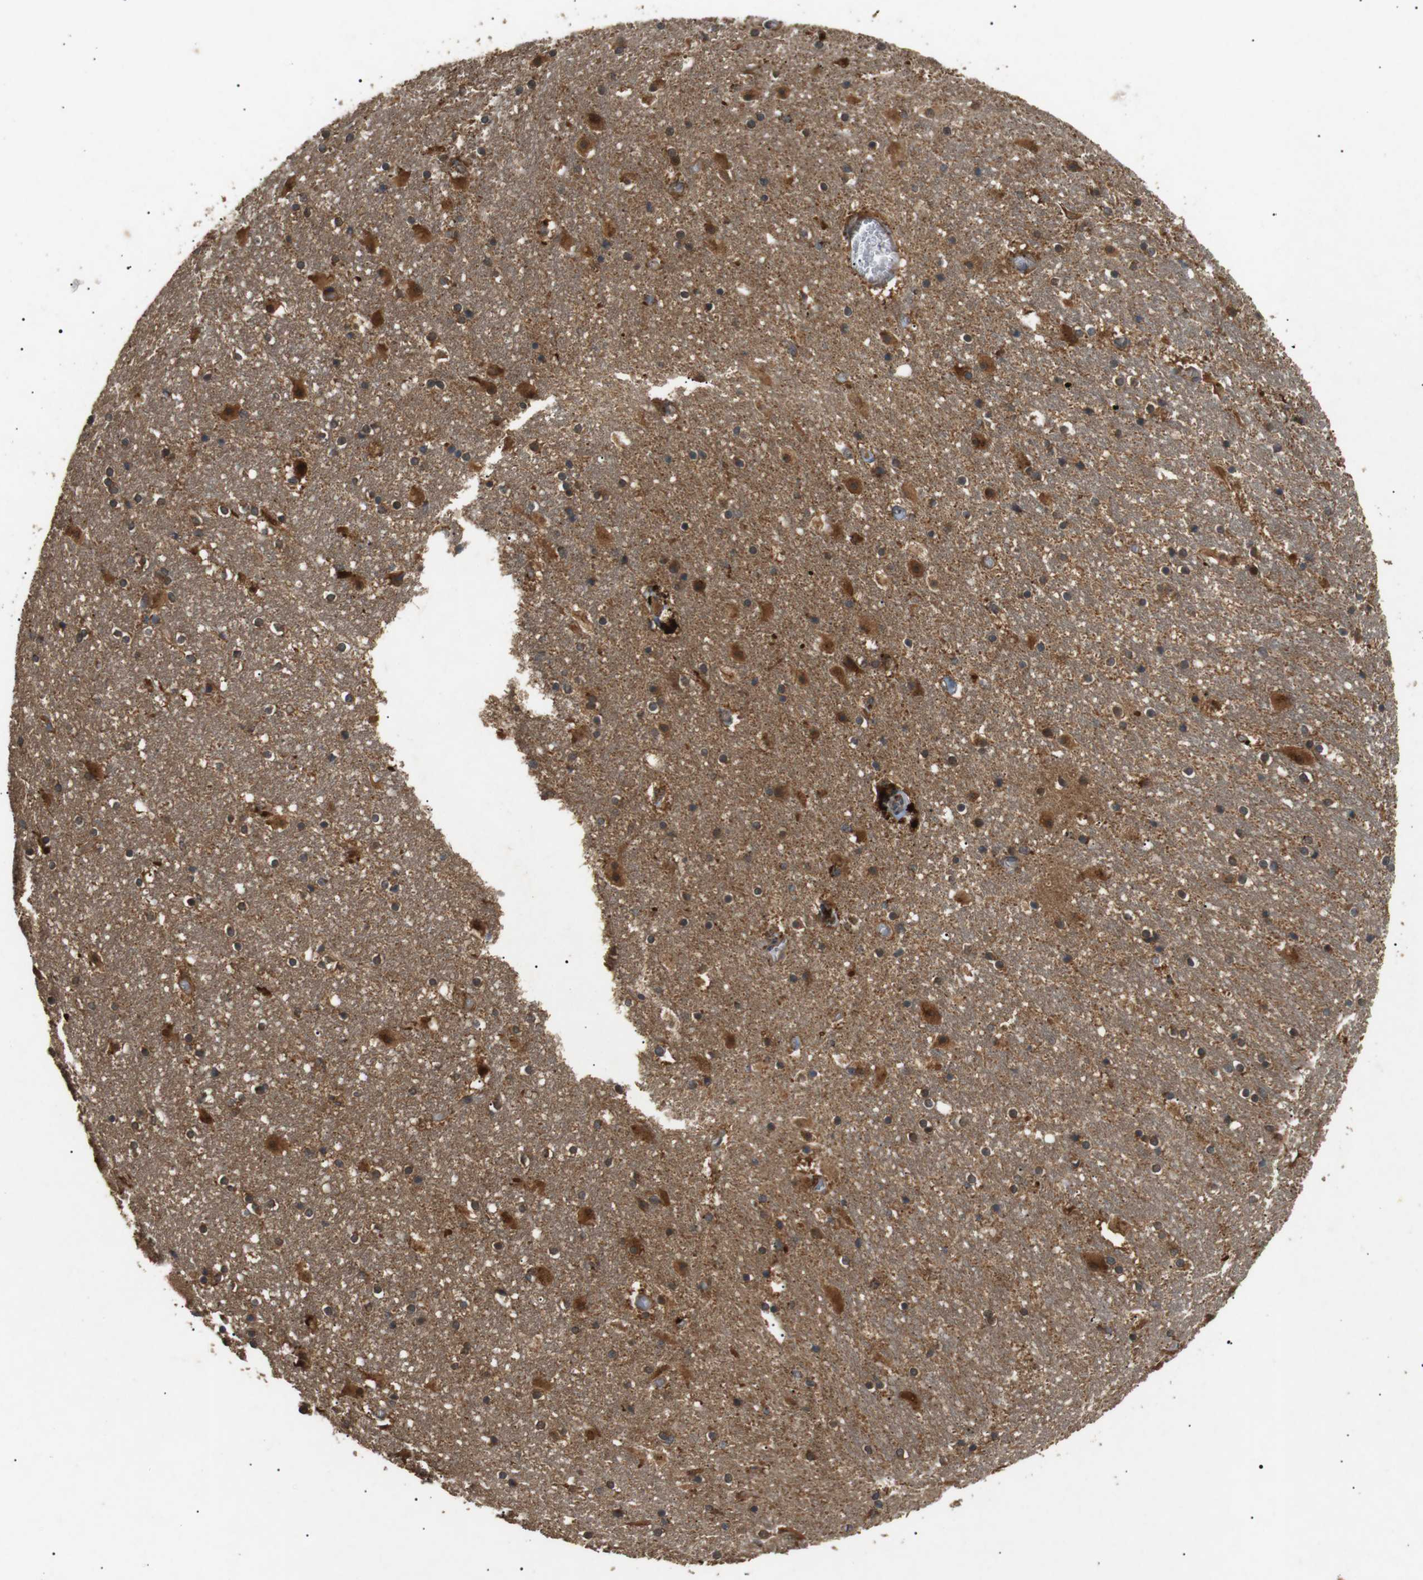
{"staining": {"intensity": "moderate", "quantity": "25%-75%", "location": "cytoplasmic/membranous"}, "tissue": "hippocampus", "cell_type": "Glial cells", "image_type": "normal", "snomed": [{"axis": "morphology", "description": "Normal tissue, NOS"}, {"axis": "topography", "description": "Hippocampus"}], "caption": "Hippocampus stained for a protein (brown) reveals moderate cytoplasmic/membranous positive positivity in about 25%-75% of glial cells.", "gene": "TBC1D15", "patient": {"sex": "male", "age": 45}}